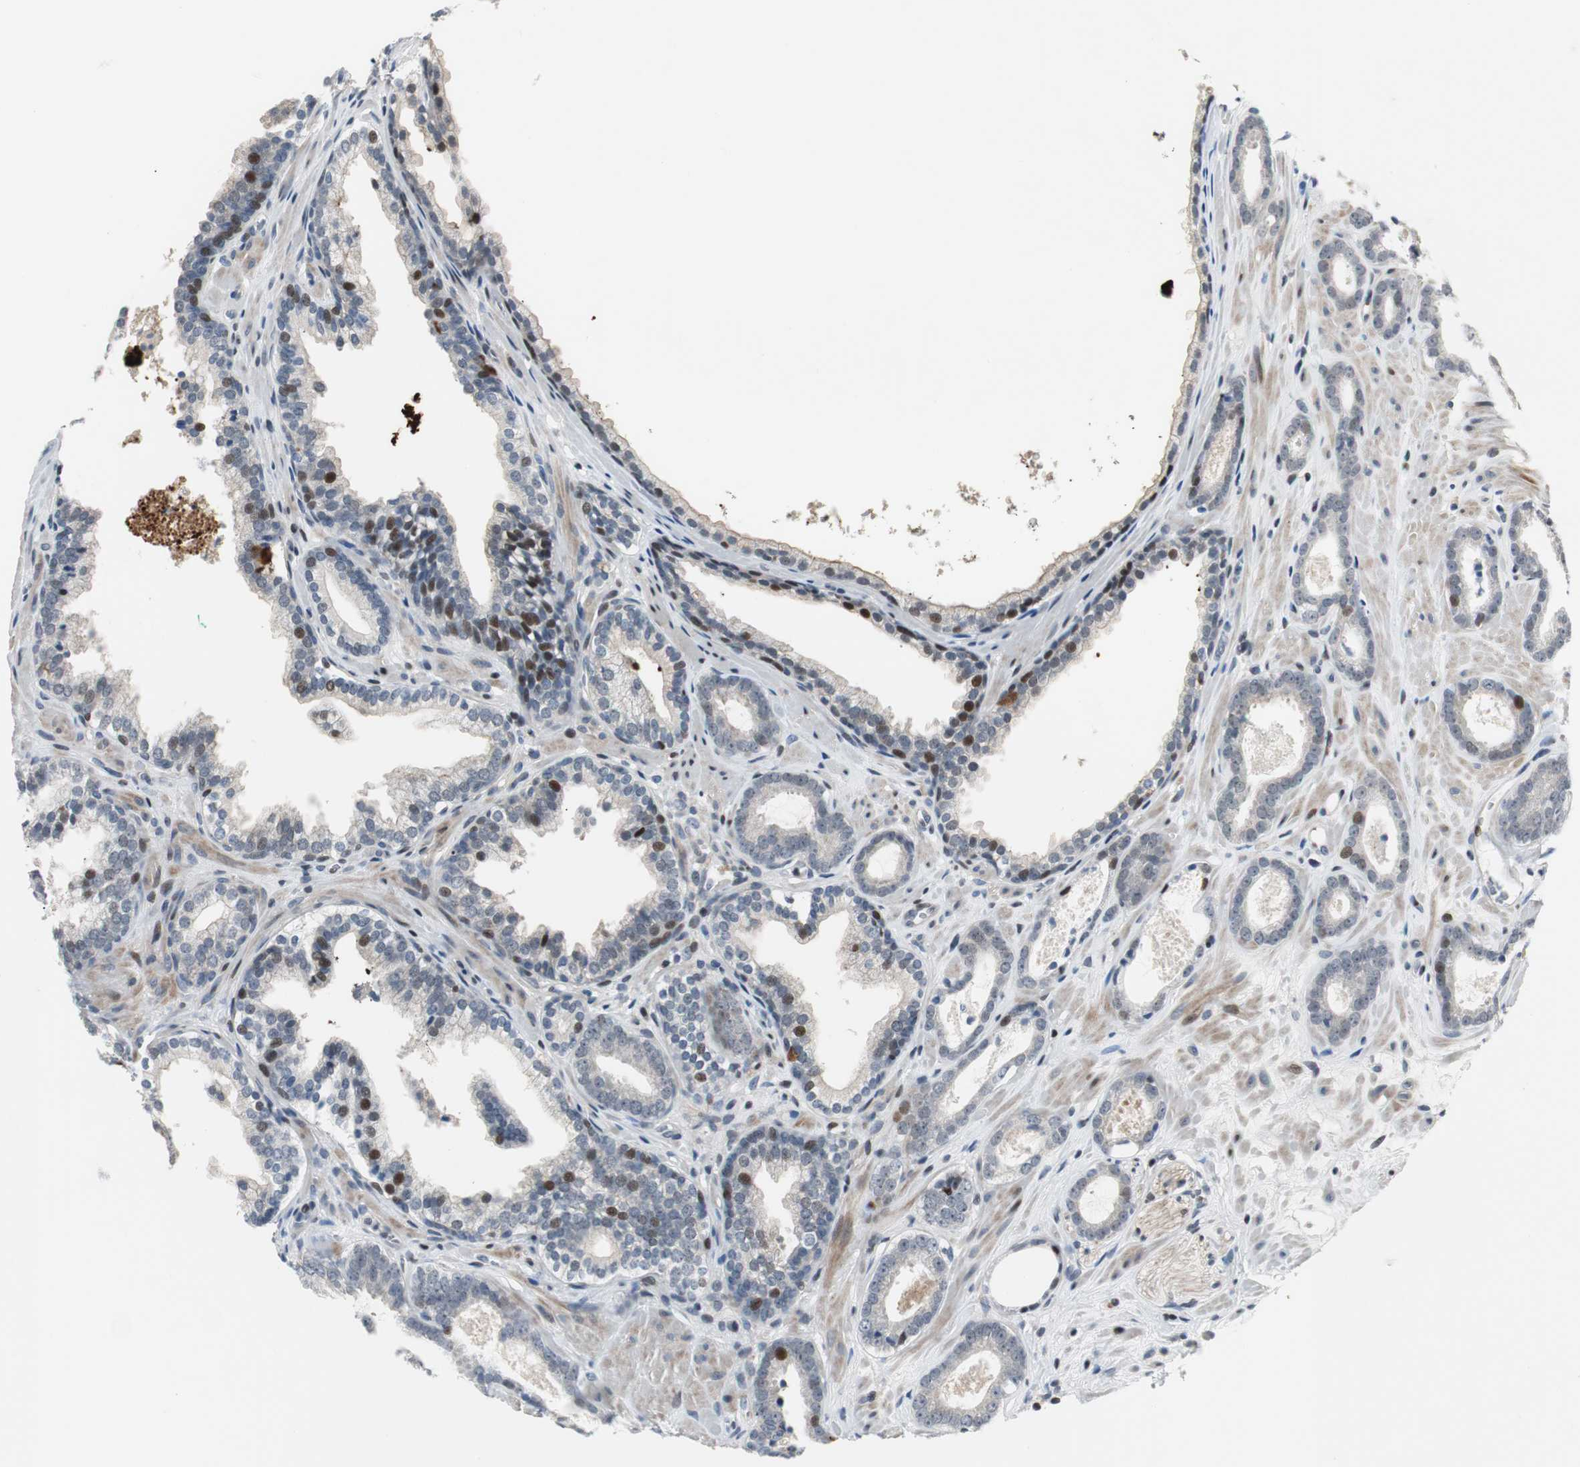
{"staining": {"intensity": "strong", "quantity": "<25%", "location": "nuclear"}, "tissue": "prostate cancer", "cell_type": "Tumor cells", "image_type": "cancer", "snomed": [{"axis": "morphology", "description": "Adenocarcinoma, Low grade"}, {"axis": "topography", "description": "Prostate"}], "caption": "Protein staining demonstrates strong nuclear positivity in about <25% of tumor cells in prostate adenocarcinoma (low-grade).", "gene": "RAD1", "patient": {"sex": "male", "age": 57}}